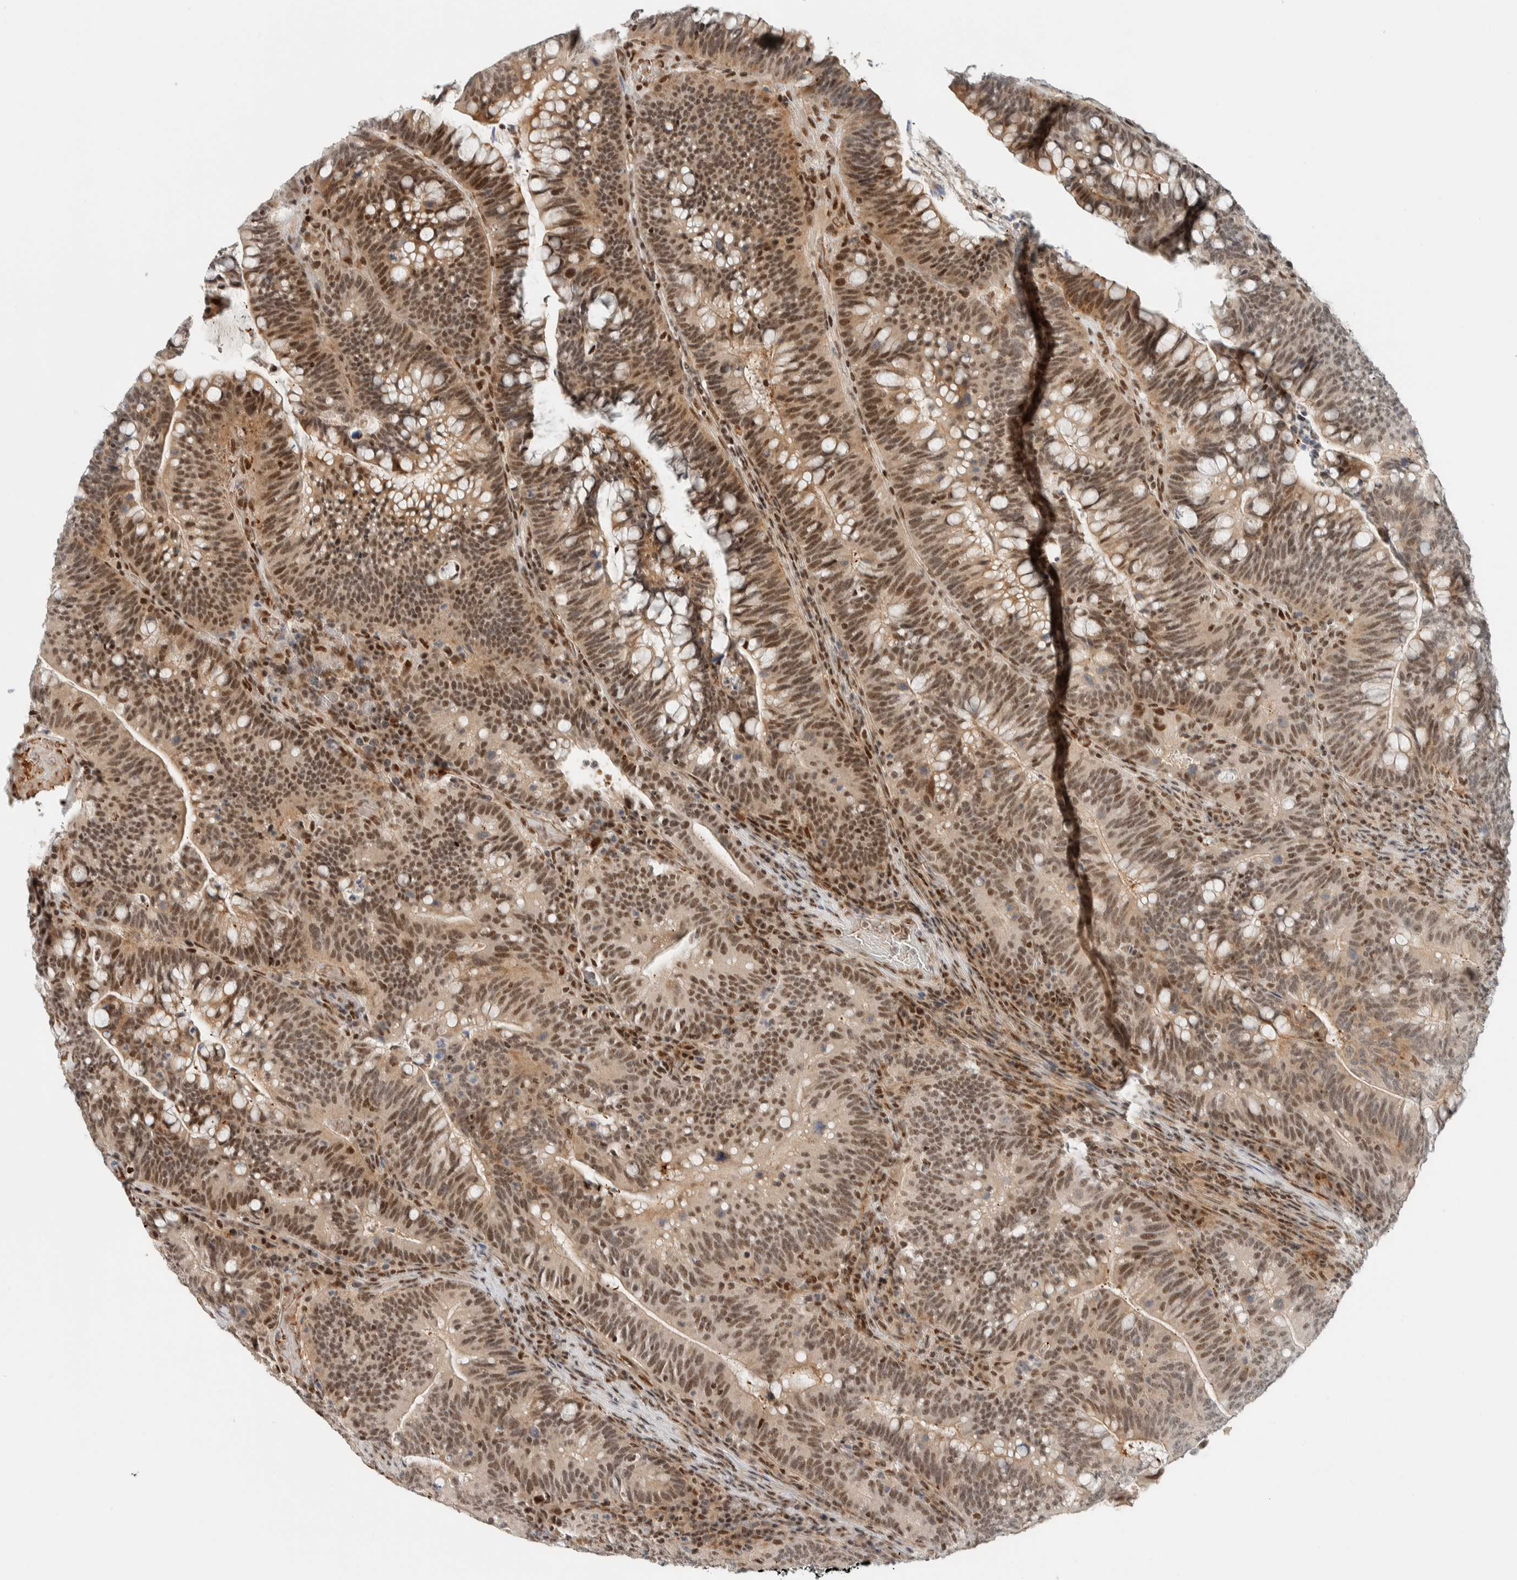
{"staining": {"intensity": "moderate", "quantity": ">75%", "location": "nuclear"}, "tissue": "colorectal cancer", "cell_type": "Tumor cells", "image_type": "cancer", "snomed": [{"axis": "morphology", "description": "Adenocarcinoma, NOS"}, {"axis": "topography", "description": "Colon"}], "caption": "Immunohistochemical staining of colorectal cancer shows medium levels of moderate nuclear staining in approximately >75% of tumor cells.", "gene": "ZBTB2", "patient": {"sex": "female", "age": 66}}